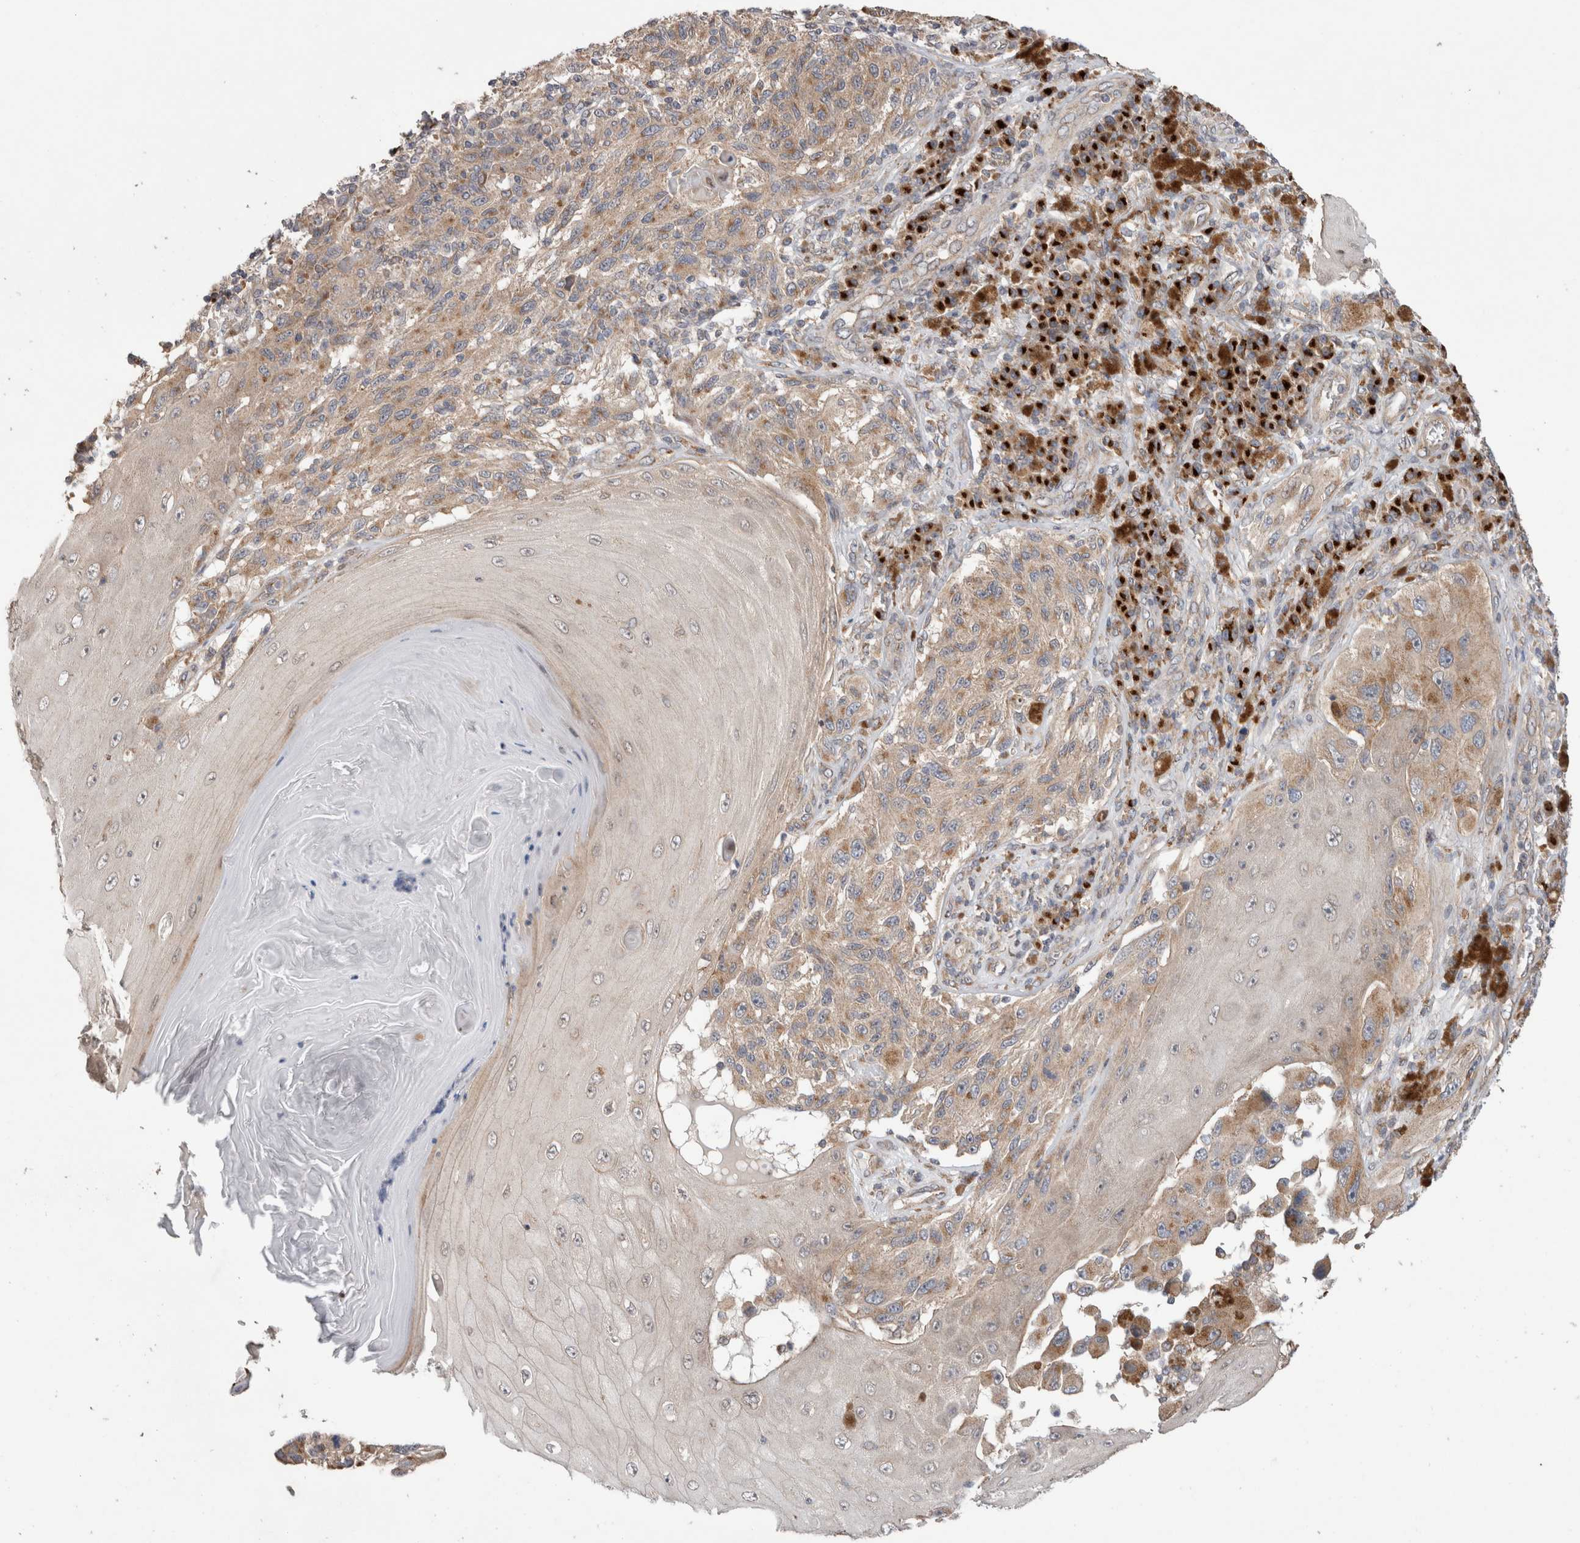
{"staining": {"intensity": "moderate", "quantity": ">75%", "location": "cytoplasmic/membranous"}, "tissue": "melanoma", "cell_type": "Tumor cells", "image_type": "cancer", "snomed": [{"axis": "morphology", "description": "Malignant melanoma, NOS"}, {"axis": "topography", "description": "Skin"}], "caption": "Protein expression analysis of melanoma reveals moderate cytoplasmic/membranous expression in about >75% of tumor cells. (IHC, brightfield microscopy, high magnification).", "gene": "TRIM5", "patient": {"sex": "female", "age": 73}}